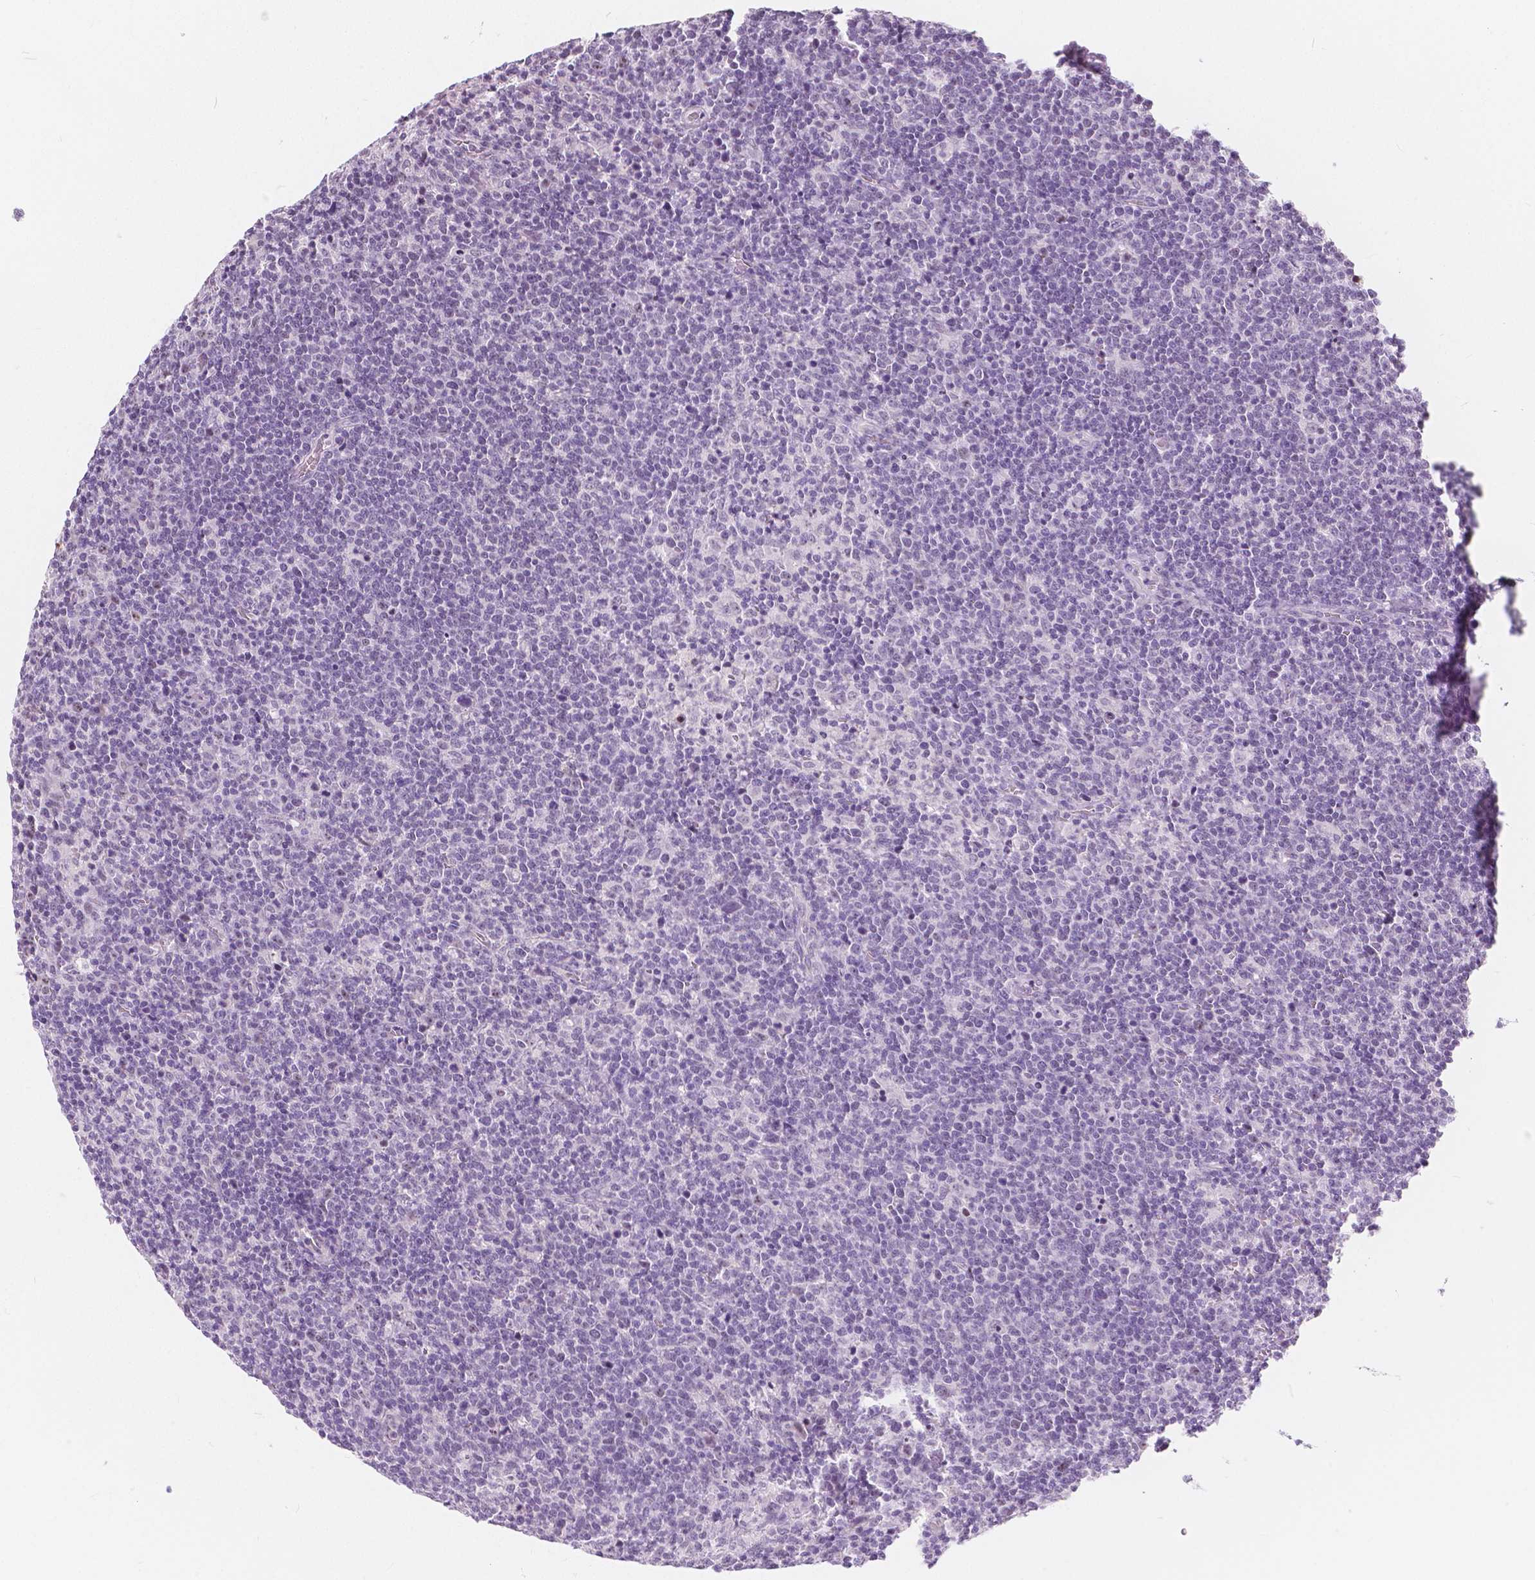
{"staining": {"intensity": "negative", "quantity": "none", "location": "none"}, "tissue": "lymphoma", "cell_type": "Tumor cells", "image_type": "cancer", "snomed": [{"axis": "morphology", "description": "Malignant lymphoma, non-Hodgkin's type, High grade"}, {"axis": "topography", "description": "Lymph node"}], "caption": "High power microscopy photomicrograph of an immunohistochemistry (IHC) image of lymphoma, revealing no significant expression in tumor cells. (DAB IHC visualized using brightfield microscopy, high magnification).", "gene": "NOLC1", "patient": {"sex": "male", "age": 61}}